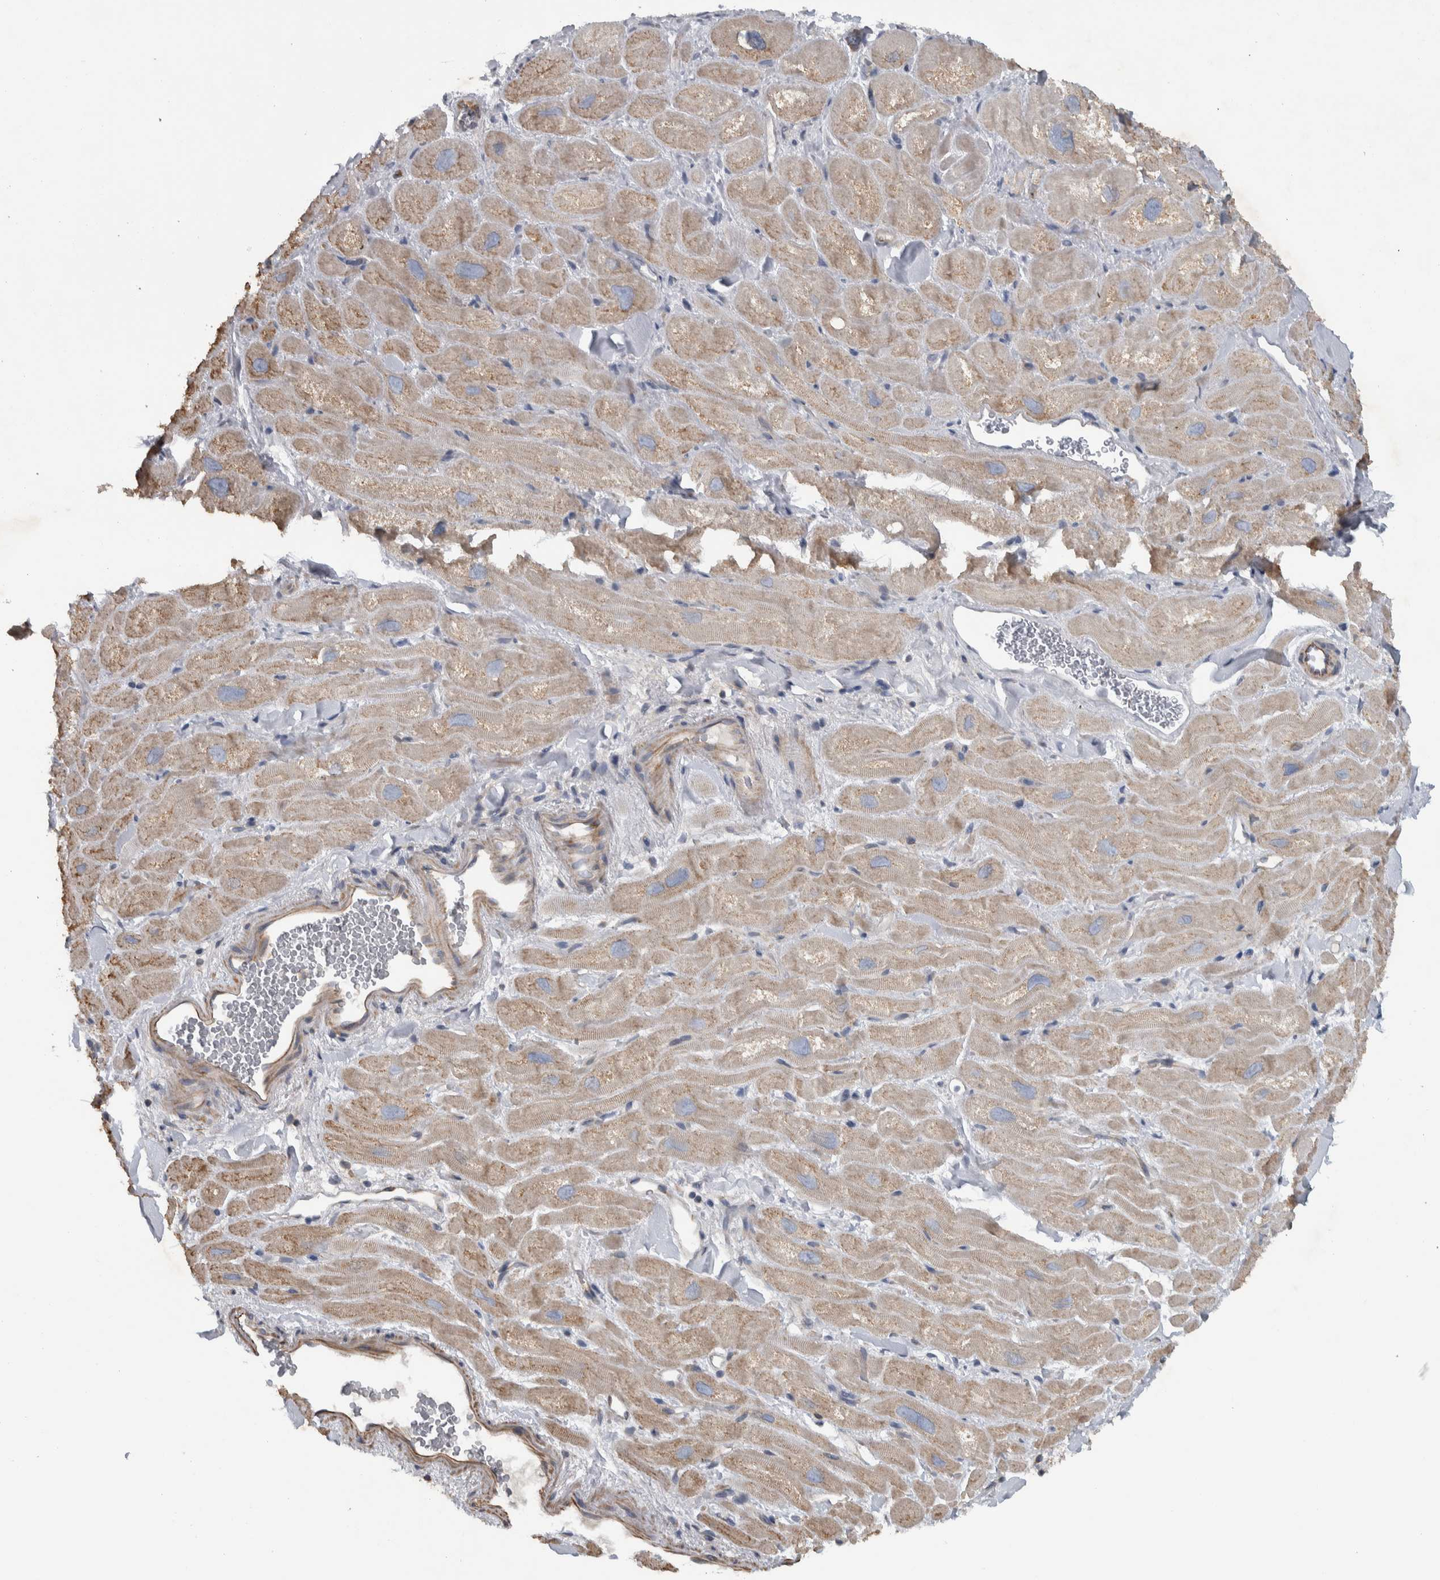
{"staining": {"intensity": "weak", "quantity": "25%-75%", "location": "cytoplasmic/membranous"}, "tissue": "heart muscle", "cell_type": "Cardiomyocytes", "image_type": "normal", "snomed": [{"axis": "morphology", "description": "Normal tissue, NOS"}, {"axis": "topography", "description": "Heart"}], "caption": "Immunohistochemical staining of benign human heart muscle shows 25%-75% levels of weak cytoplasmic/membranous protein positivity in approximately 25%-75% of cardiomyocytes.", "gene": "NT5C2", "patient": {"sex": "male", "age": 49}}